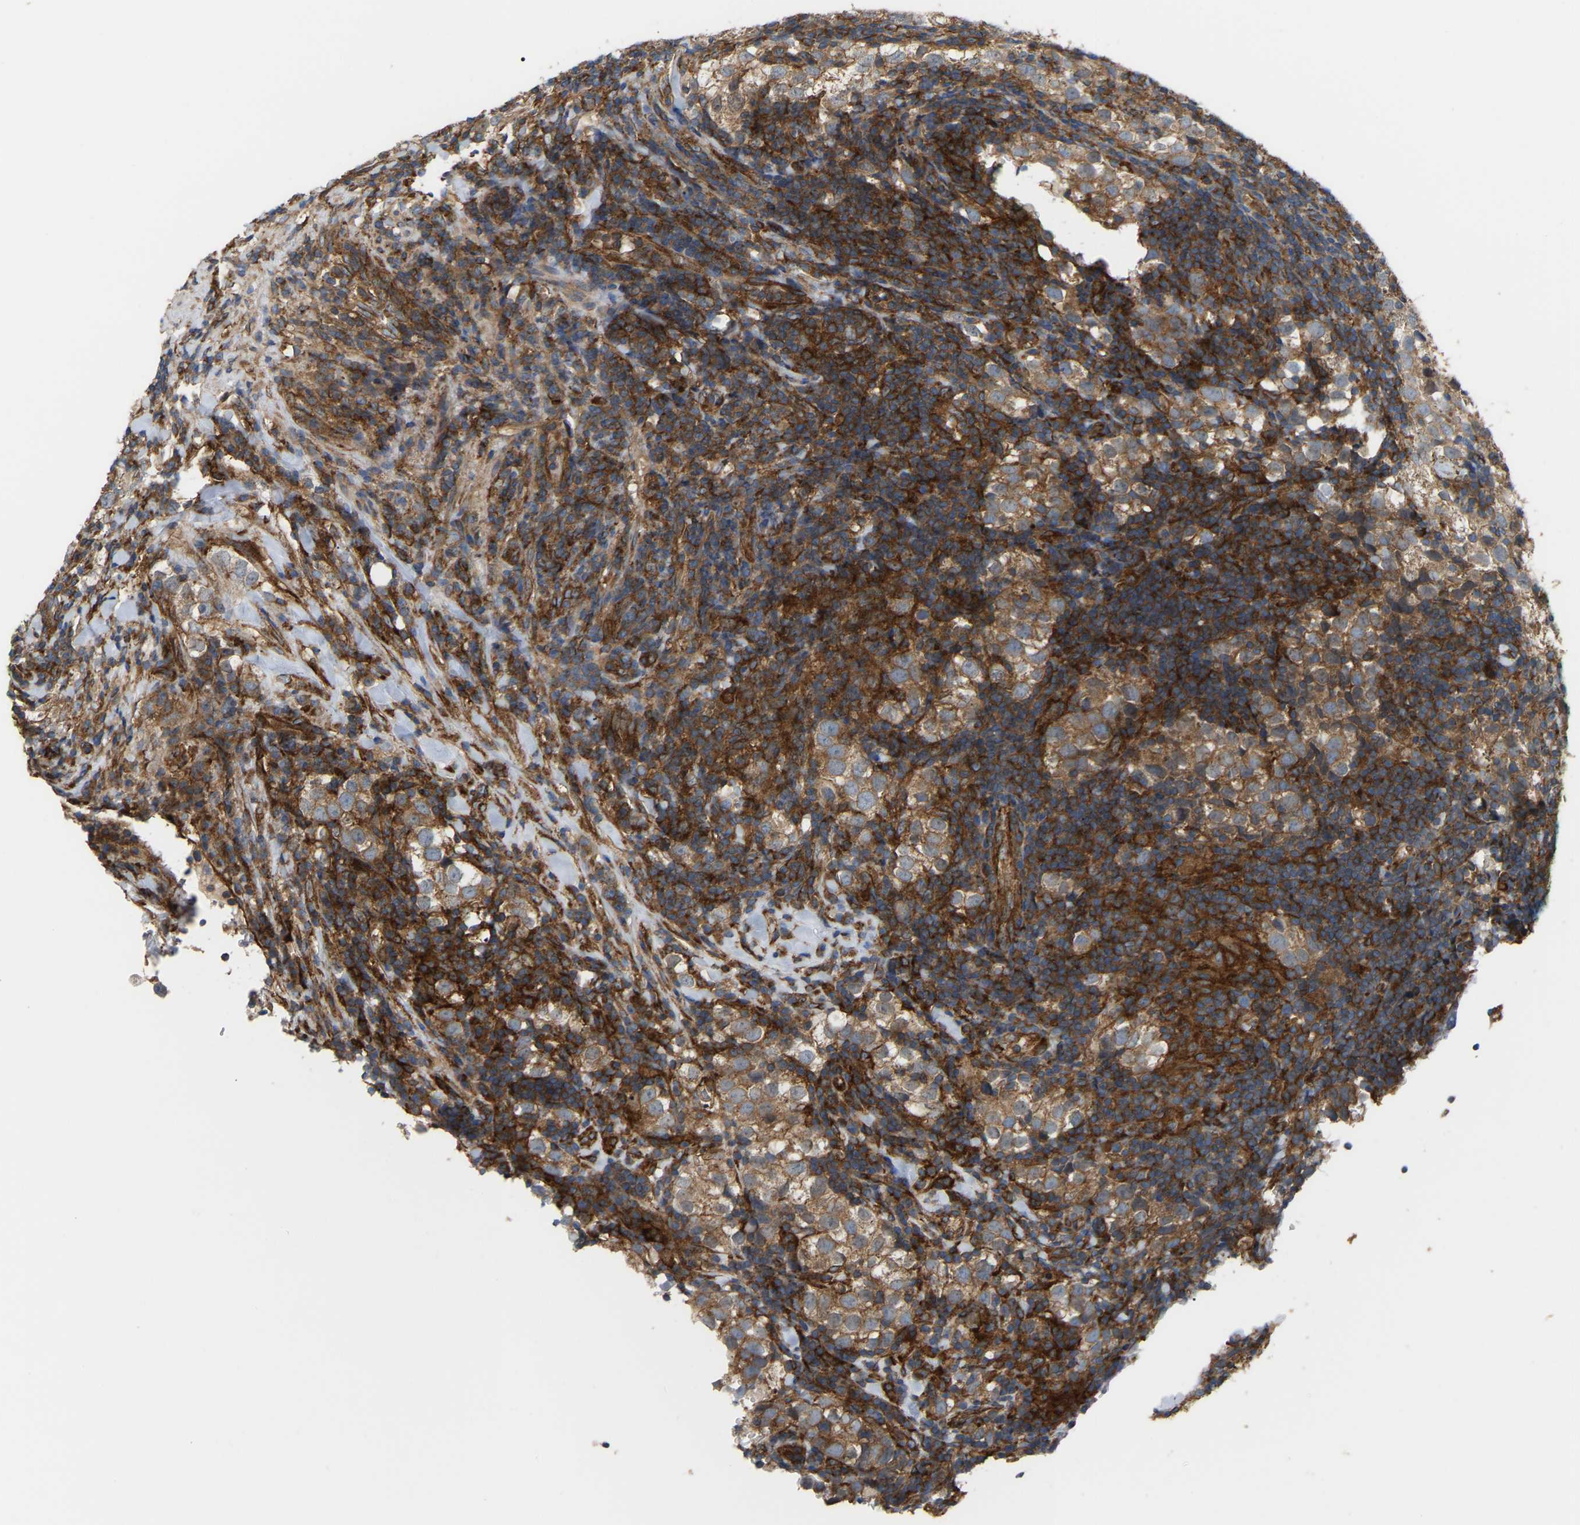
{"staining": {"intensity": "moderate", "quantity": ">75%", "location": "cytoplasmic/membranous"}, "tissue": "testis cancer", "cell_type": "Tumor cells", "image_type": "cancer", "snomed": [{"axis": "morphology", "description": "Seminoma, NOS"}, {"axis": "morphology", "description": "Carcinoma, Embryonal, NOS"}, {"axis": "topography", "description": "Testis"}], "caption": "There is medium levels of moderate cytoplasmic/membranous expression in tumor cells of seminoma (testis), as demonstrated by immunohistochemical staining (brown color).", "gene": "PICALM", "patient": {"sex": "male", "age": 36}}